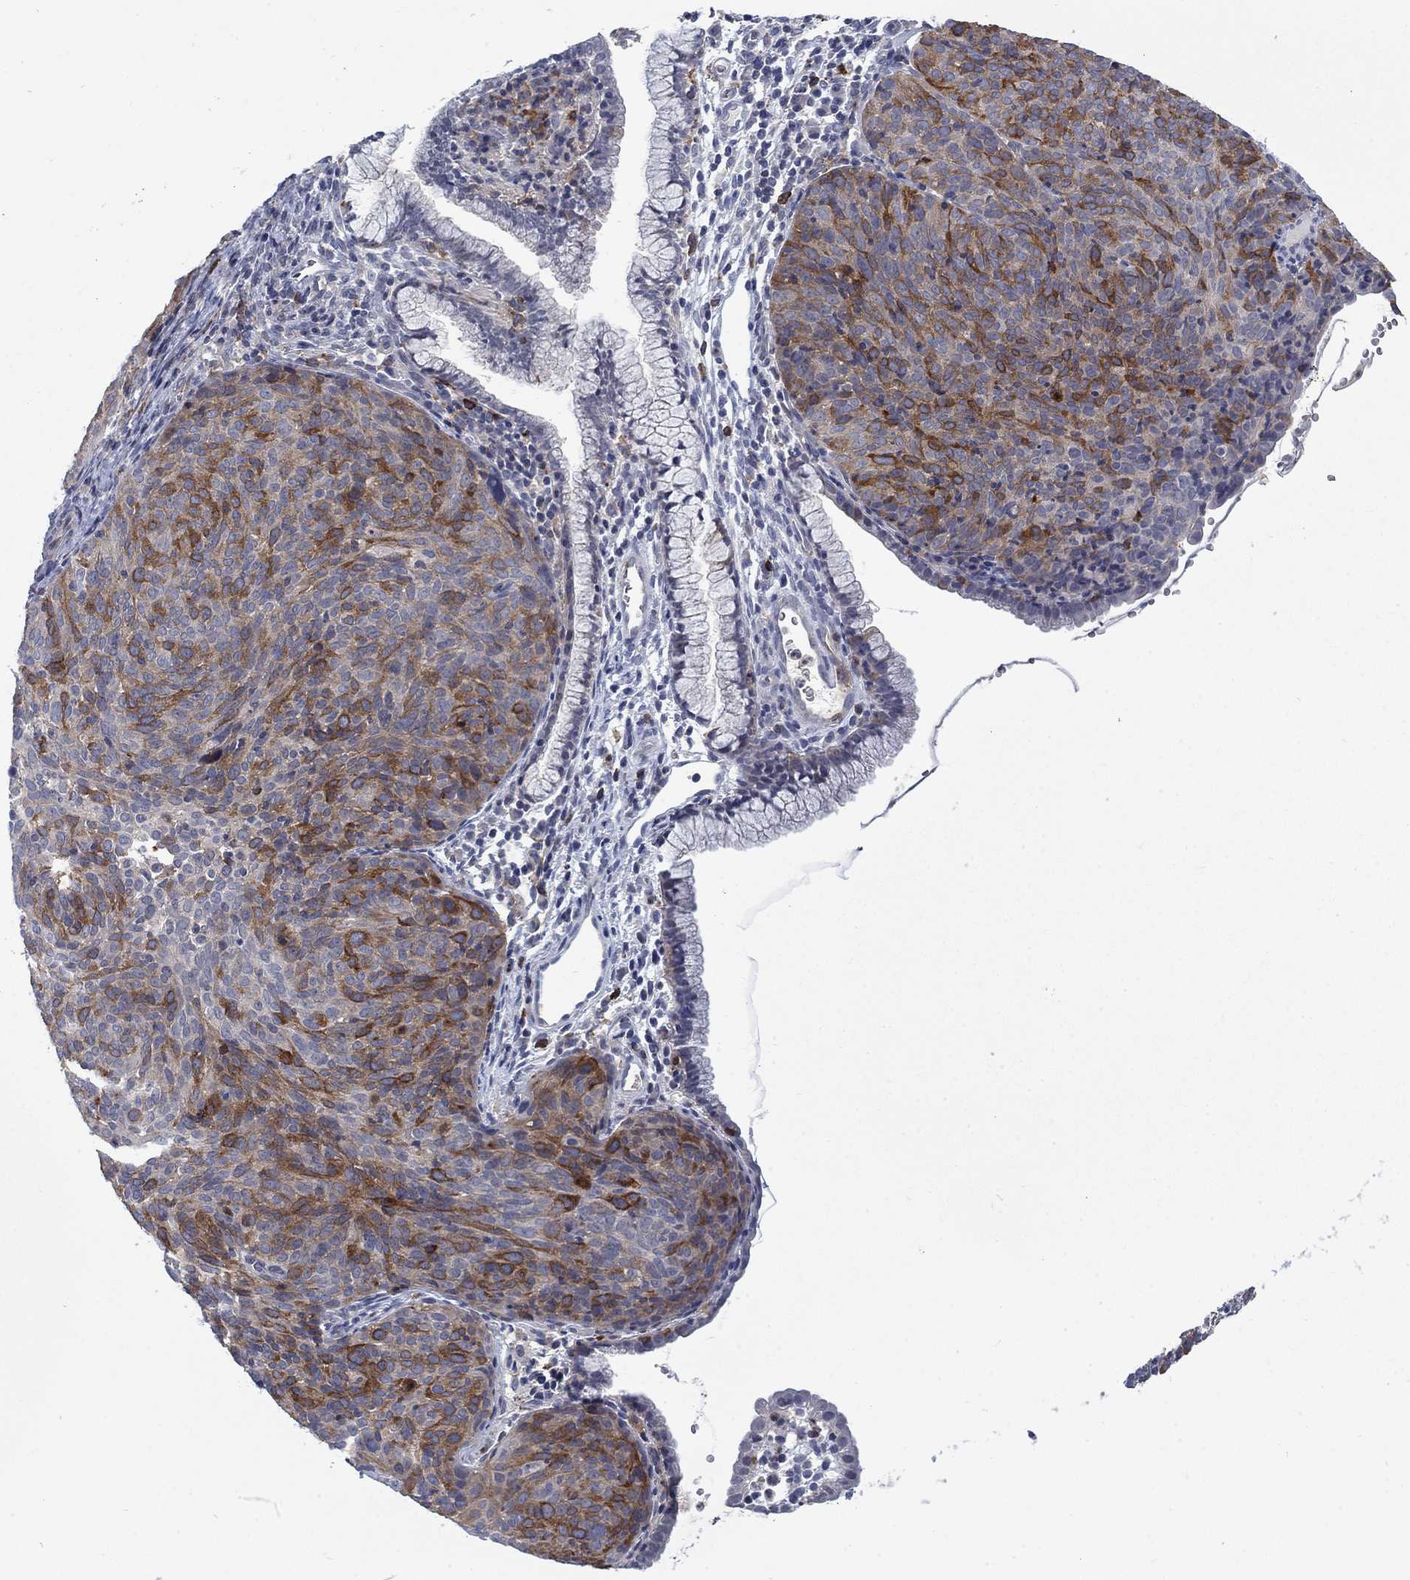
{"staining": {"intensity": "strong", "quantity": "25%-75%", "location": "cytoplasmic/membranous"}, "tissue": "cervical cancer", "cell_type": "Tumor cells", "image_type": "cancer", "snomed": [{"axis": "morphology", "description": "Squamous cell carcinoma, NOS"}, {"axis": "topography", "description": "Cervix"}], "caption": "Immunohistochemistry (IHC) (DAB (3,3'-diaminobenzidine)) staining of human cervical squamous cell carcinoma demonstrates strong cytoplasmic/membranous protein expression in approximately 25%-75% of tumor cells.", "gene": "KIF15", "patient": {"sex": "female", "age": 39}}